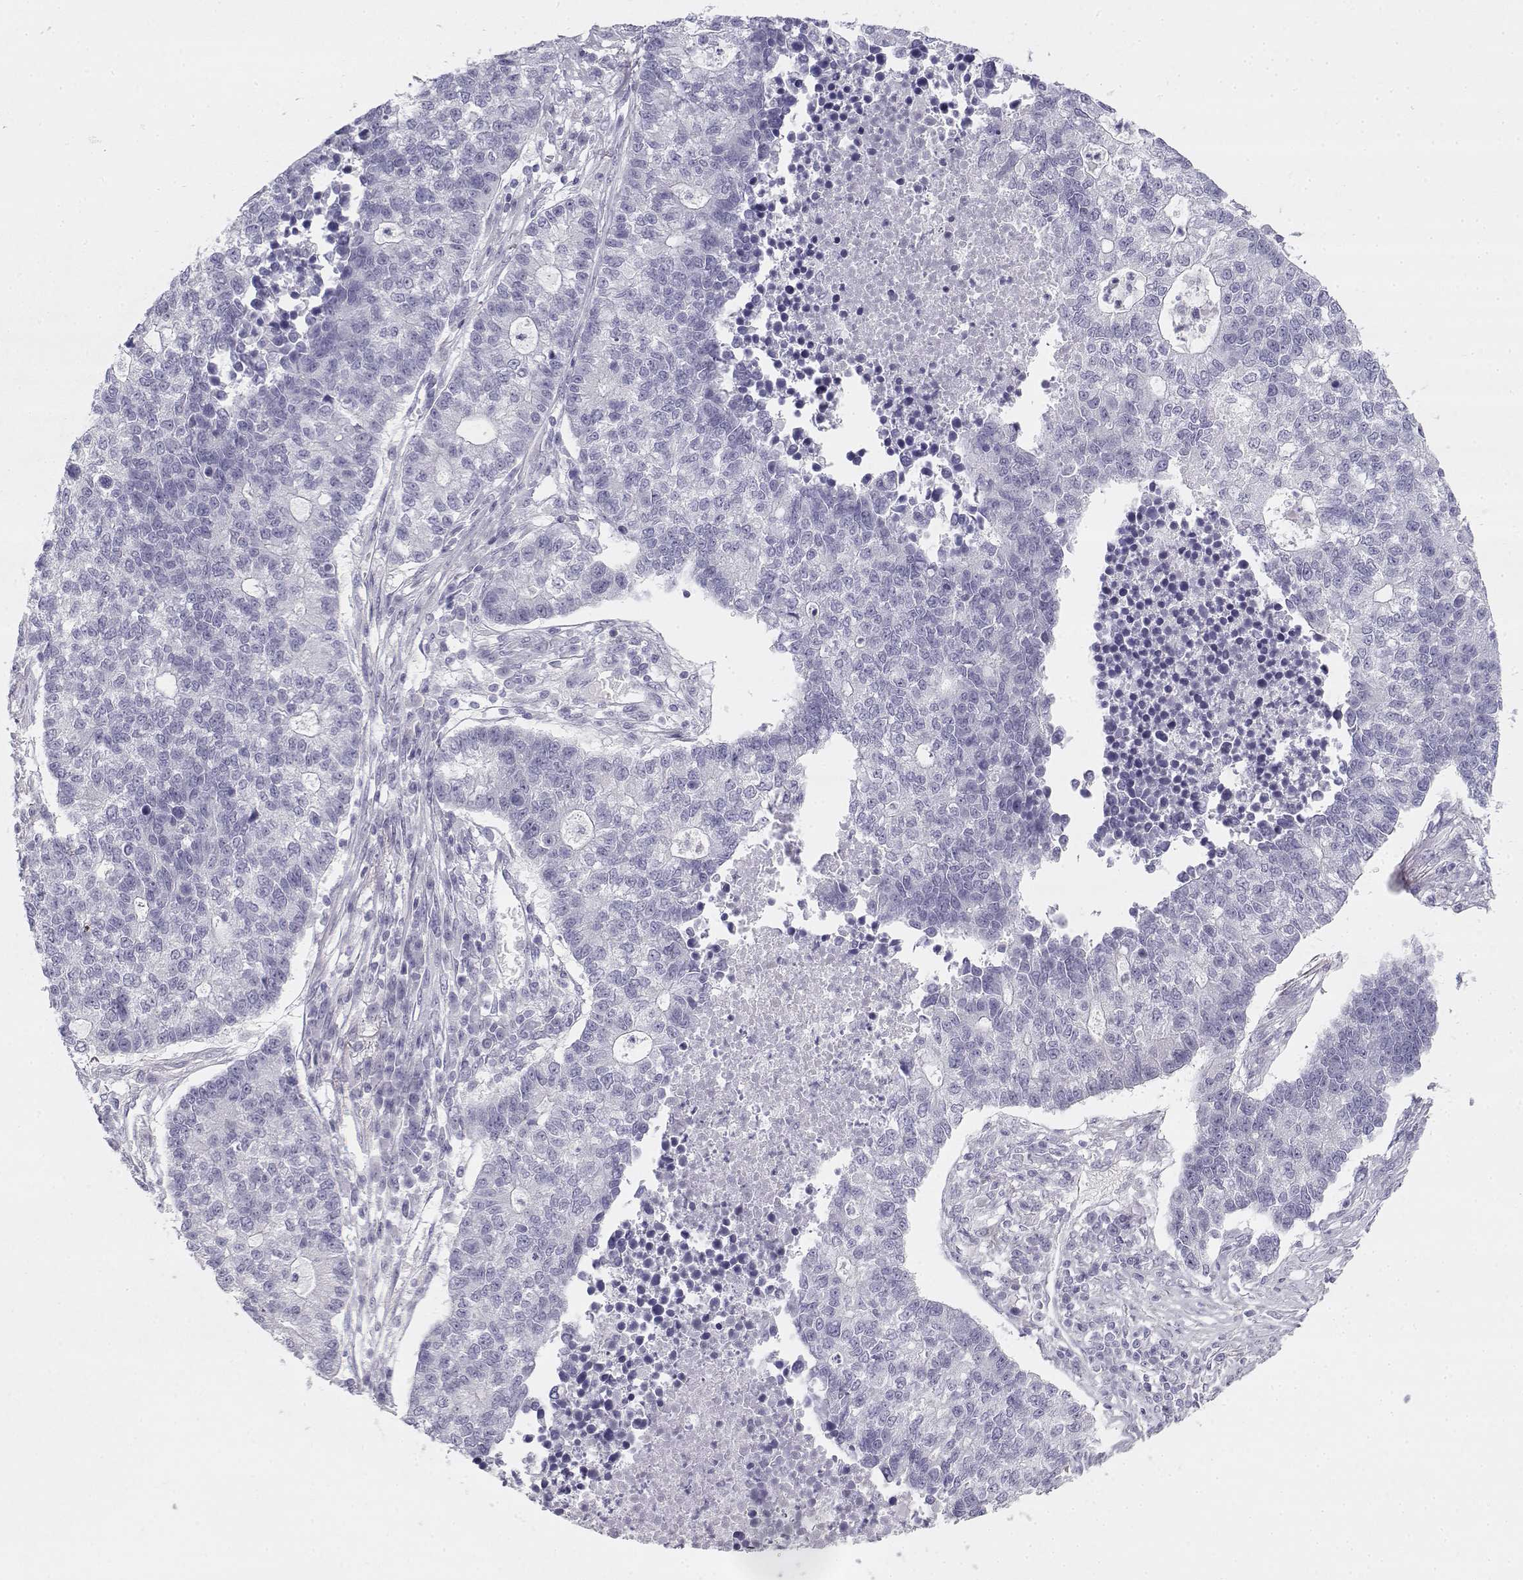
{"staining": {"intensity": "negative", "quantity": "none", "location": "none"}, "tissue": "lung cancer", "cell_type": "Tumor cells", "image_type": "cancer", "snomed": [{"axis": "morphology", "description": "Adenocarcinoma, NOS"}, {"axis": "topography", "description": "Lung"}], "caption": "This is an immunohistochemistry (IHC) image of adenocarcinoma (lung). There is no expression in tumor cells.", "gene": "CREB3L3", "patient": {"sex": "male", "age": 57}}